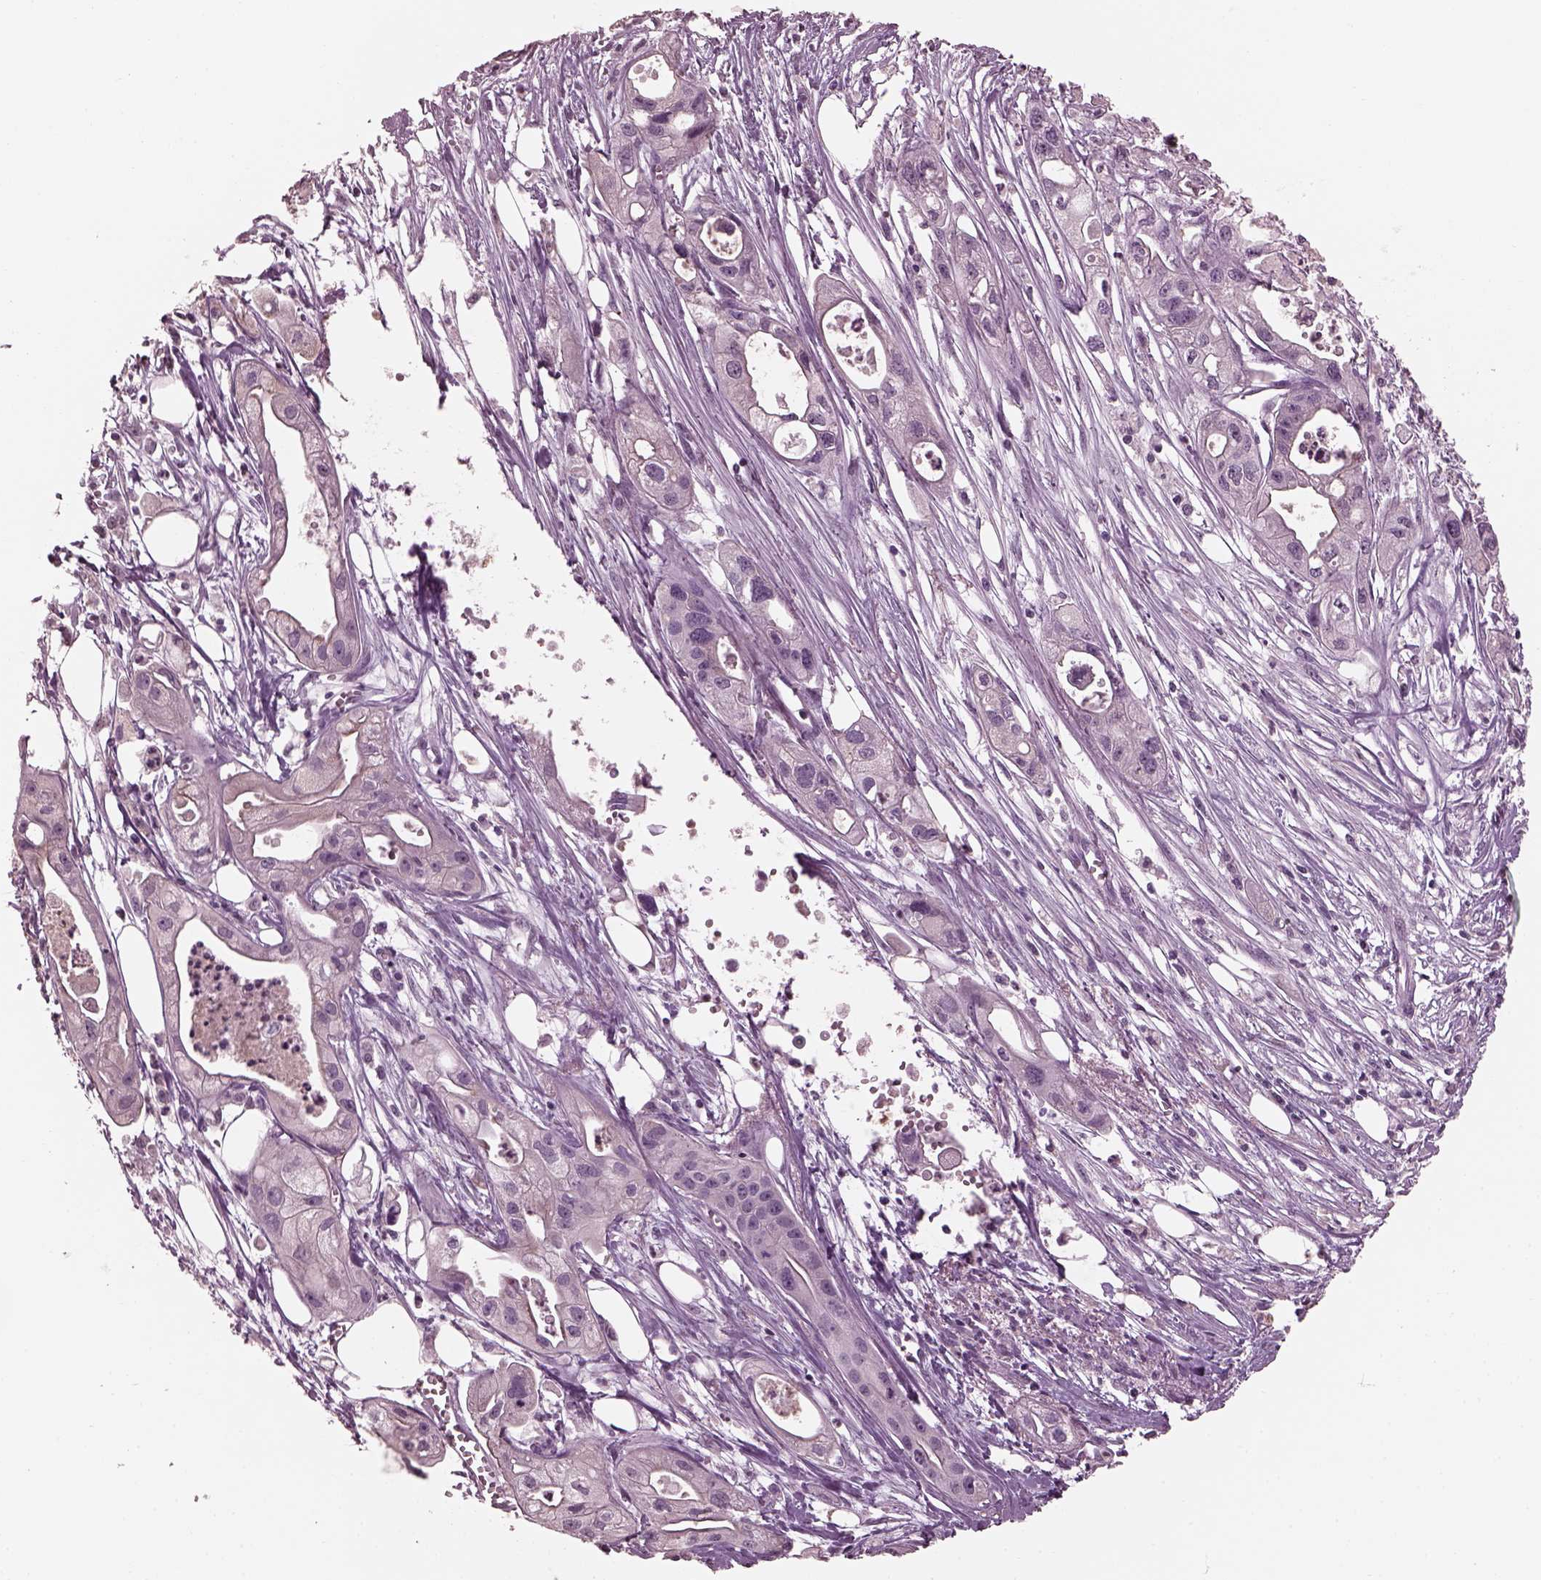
{"staining": {"intensity": "negative", "quantity": "none", "location": "none"}, "tissue": "pancreatic cancer", "cell_type": "Tumor cells", "image_type": "cancer", "snomed": [{"axis": "morphology", "description": "Adenocarcinoma, NOS"}, {"axis": "topography", "description": "Pancreas"}], "caption": "Immunohistochemistry micrograph of neoplastic tissue: pancreatic cancer (adenocarcinoma) stained with DAB exhibits no significant protein staining in tumor cells. The staining is performed using DAB (3,3'-diaminobenzidine) brown chromogen with nuclei counter-stained in using hematoxylin.", "gene": "TSKS", "patient": {"sex": "male", "age": 70}}